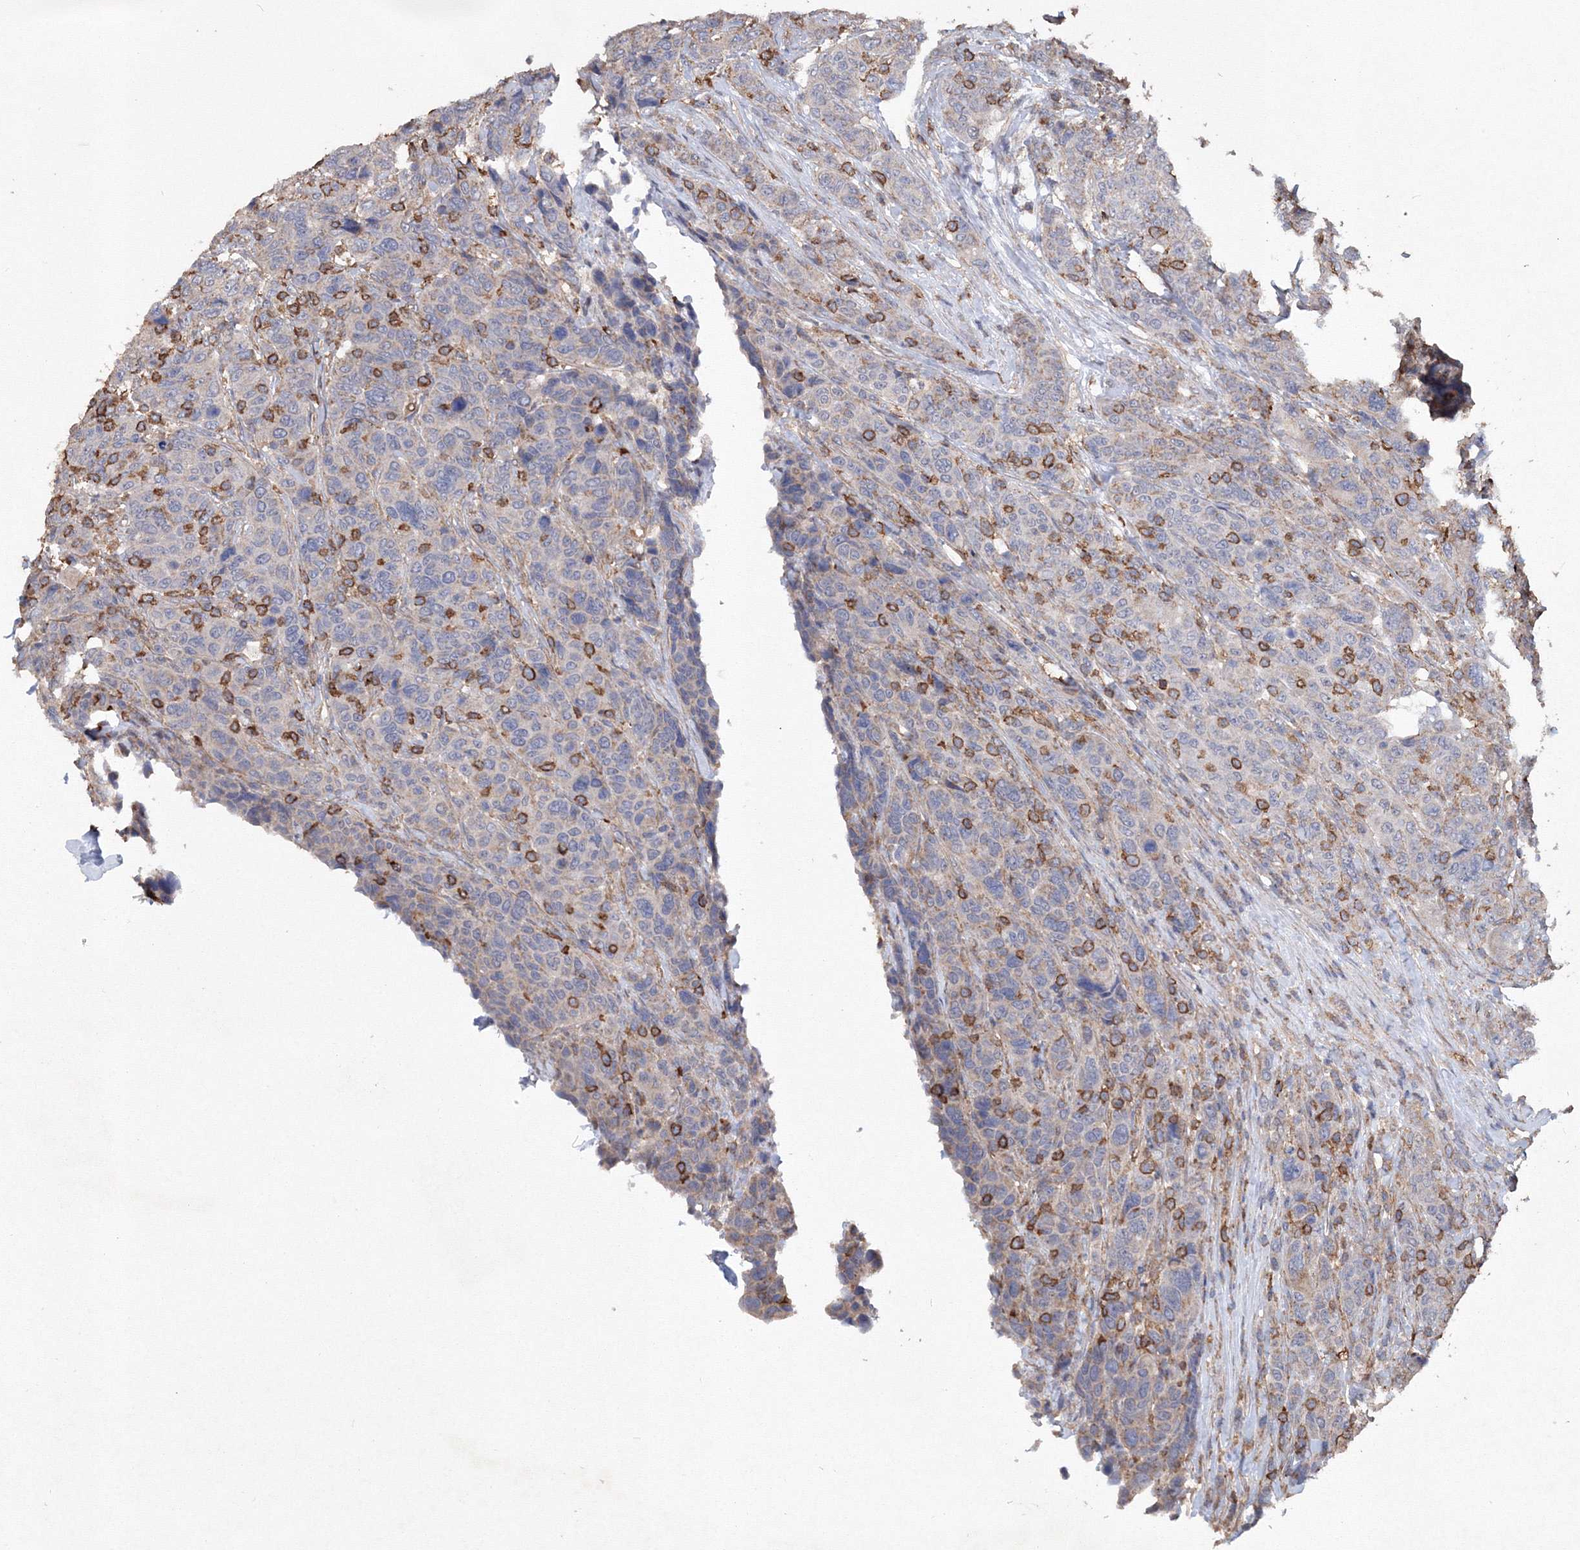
{"staining": {"intensity": "moderate", "quantity": "<25%", "location": "cytoplasmic/membranous"}, "tissue": "breast cancer", "cell_type": "Tumor cells", "image_type": "cancer", "snomed": [{"axis": "morphology", "description": "Duct carcinoma"}, {"axis": "topography", "description": "Breast"}], "caption": "Breast cancer stained with DAB (3,3'-diaminobenzidine) IHC demonstrates low levels of moderate cytoplasmic/membranous expression in approximately <25% of tumor cells.", "gene": "TMEM139", "patient": {"sex": "female", "age": 37}}